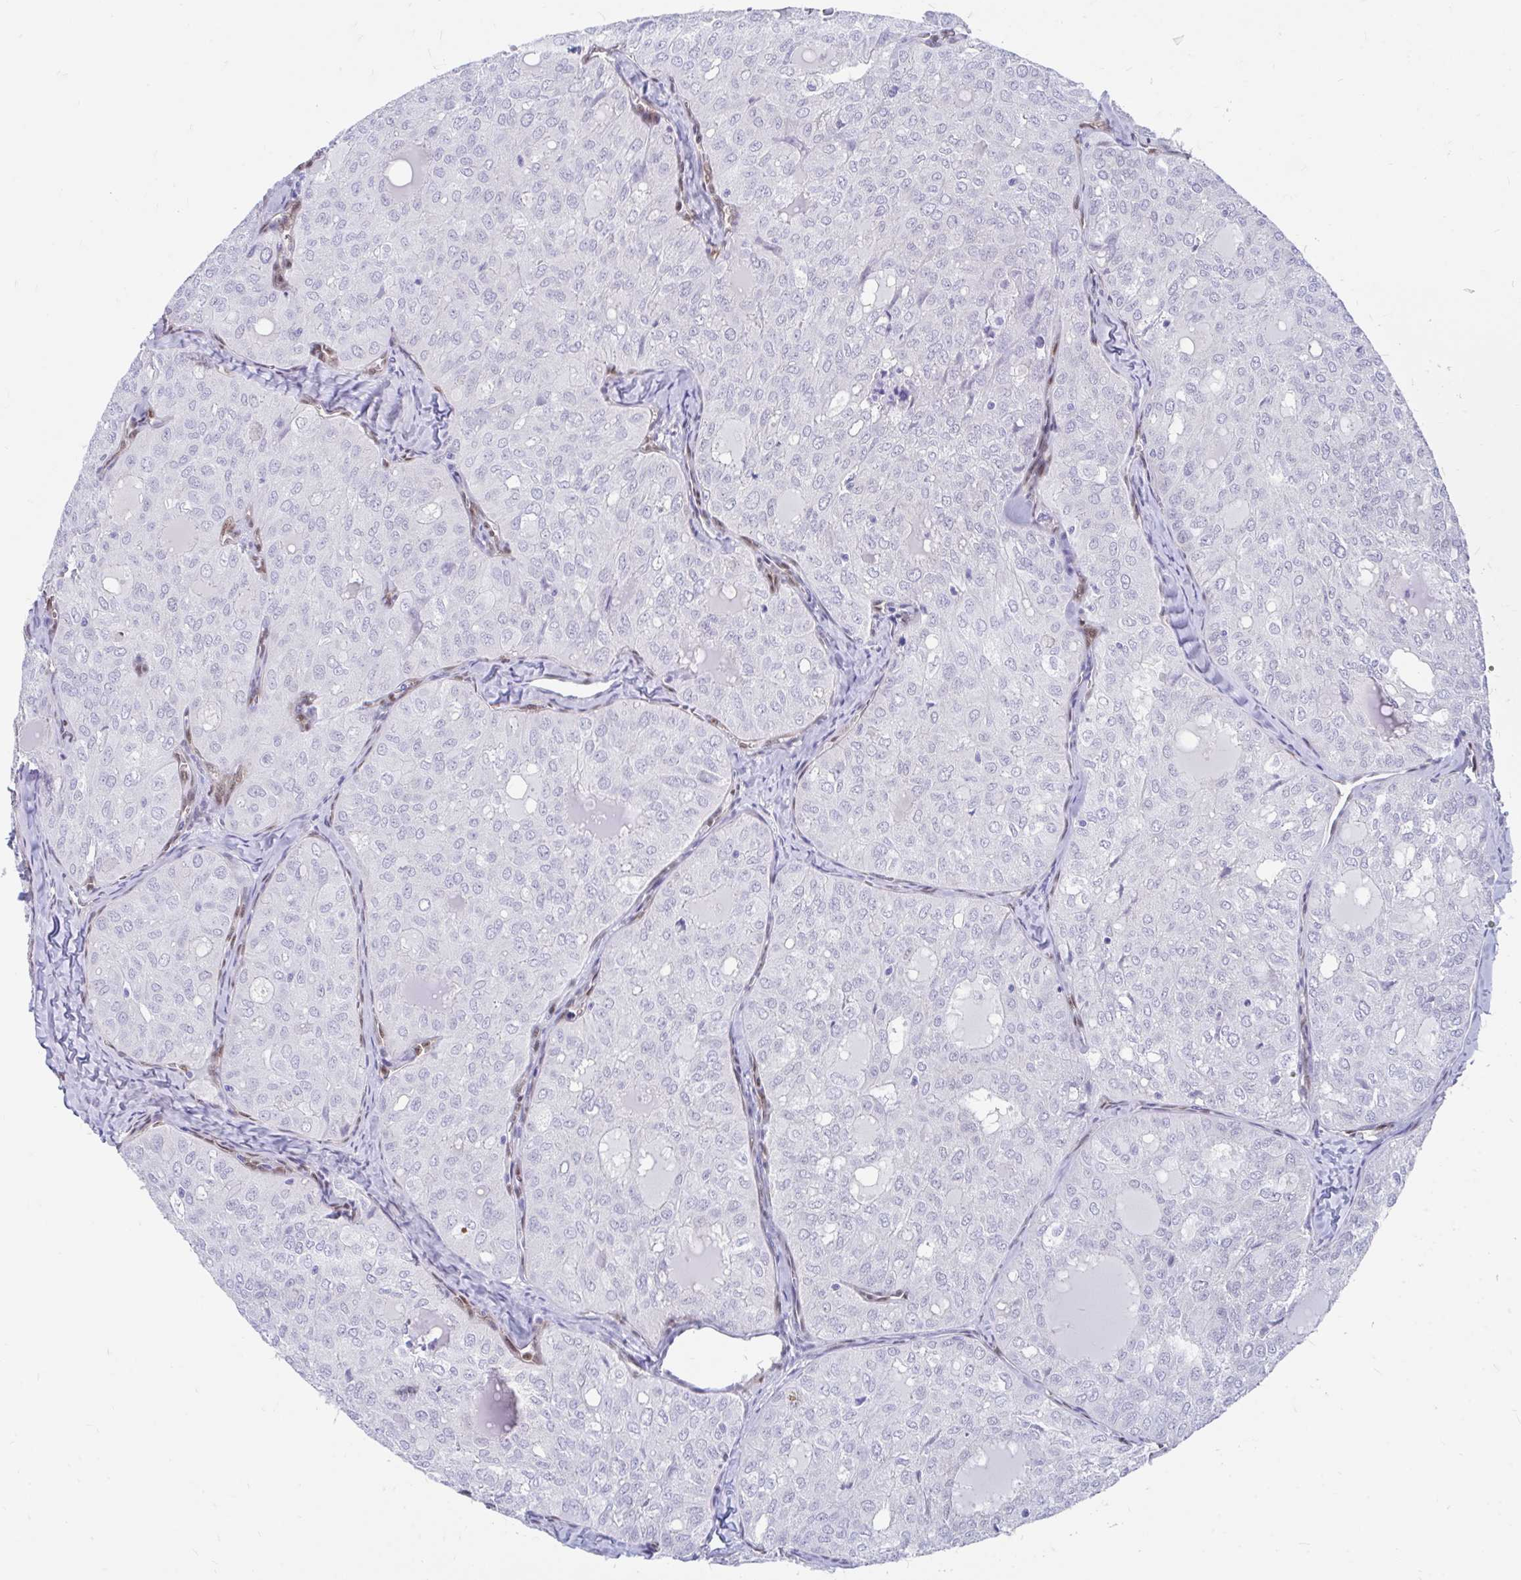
{"staining": {"intensity": "negative", "quantity": "none", "location": "none"}, "tissue": "thyroid cancer", "cell_type": "Tumor cells", "image_type": "cancer", "snomed": [{"axis": "morphology", "description": "Follicular adenoma carcinoma, NOS"}, {"axis": "topography", "description": "Thyroid gland"}], "caption": "Follicular adenoma carcinoma (thyroid) was stained to show a protein in brown. There is no significant staining in tumor cells.", "gene": "RBPMS", "patient": {"sex": "male", "age": 75}}